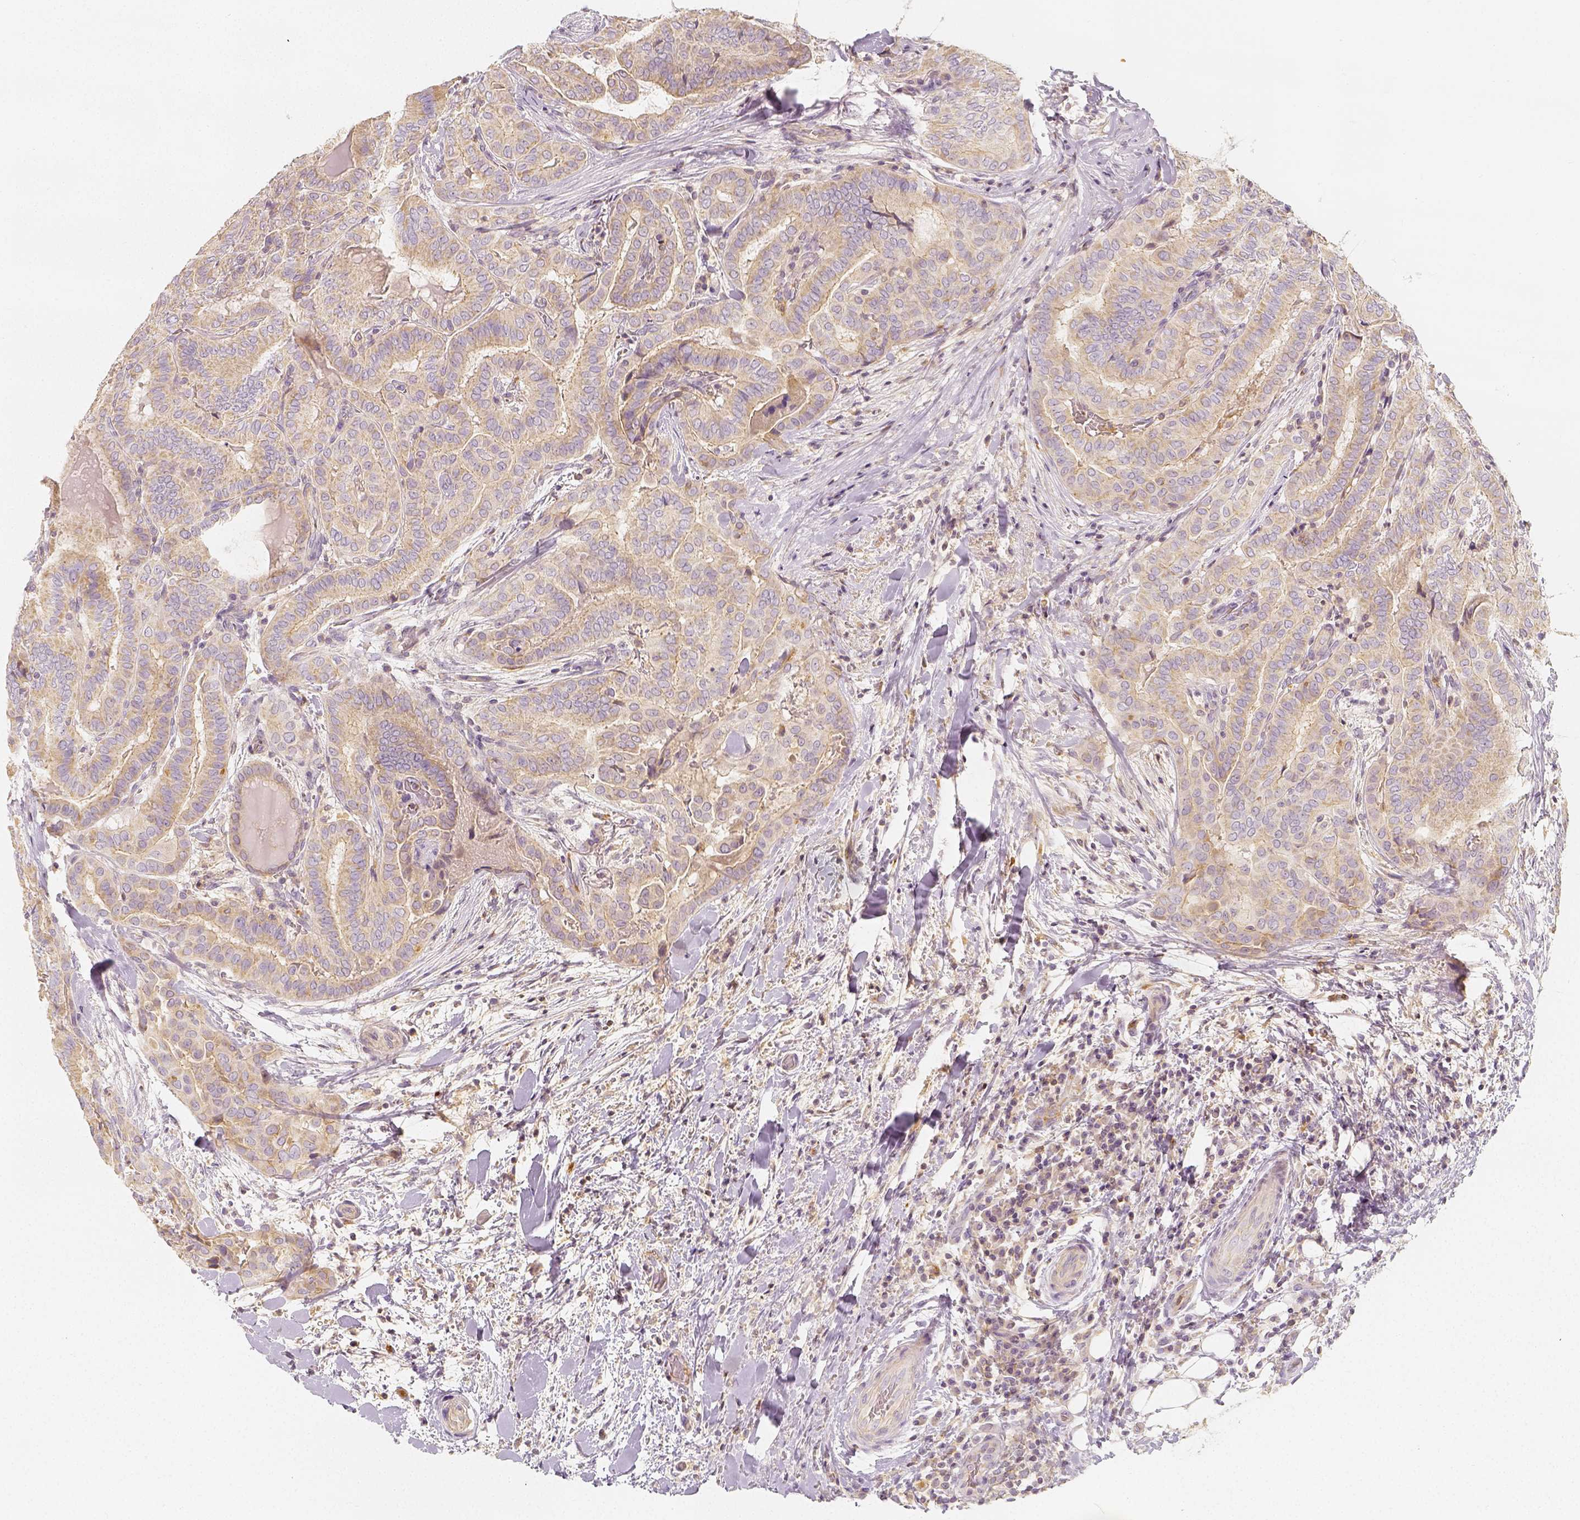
{"staining": {"intensity": "weak", "quantity": ">75%", "location": "cytoplasmic/membranous"}, "tissue": "thyroid cancer", "cell_type": "Tumor cells", "image_type": "cancer", "snomed": [{"axis": "morphology", "description": "Papillary adenocarcinoma, NOS"}, {"axis": "topography", "description": "Thyroid gland"}], "caption": "Protein staining shows weak cytoplasmic/membranous expression in approximately >75% of tumor cells in papillary adenocarcinoma (thyroid).", "gene": "PTPRJ", "patient": {"sex": "female", "age": 61}}